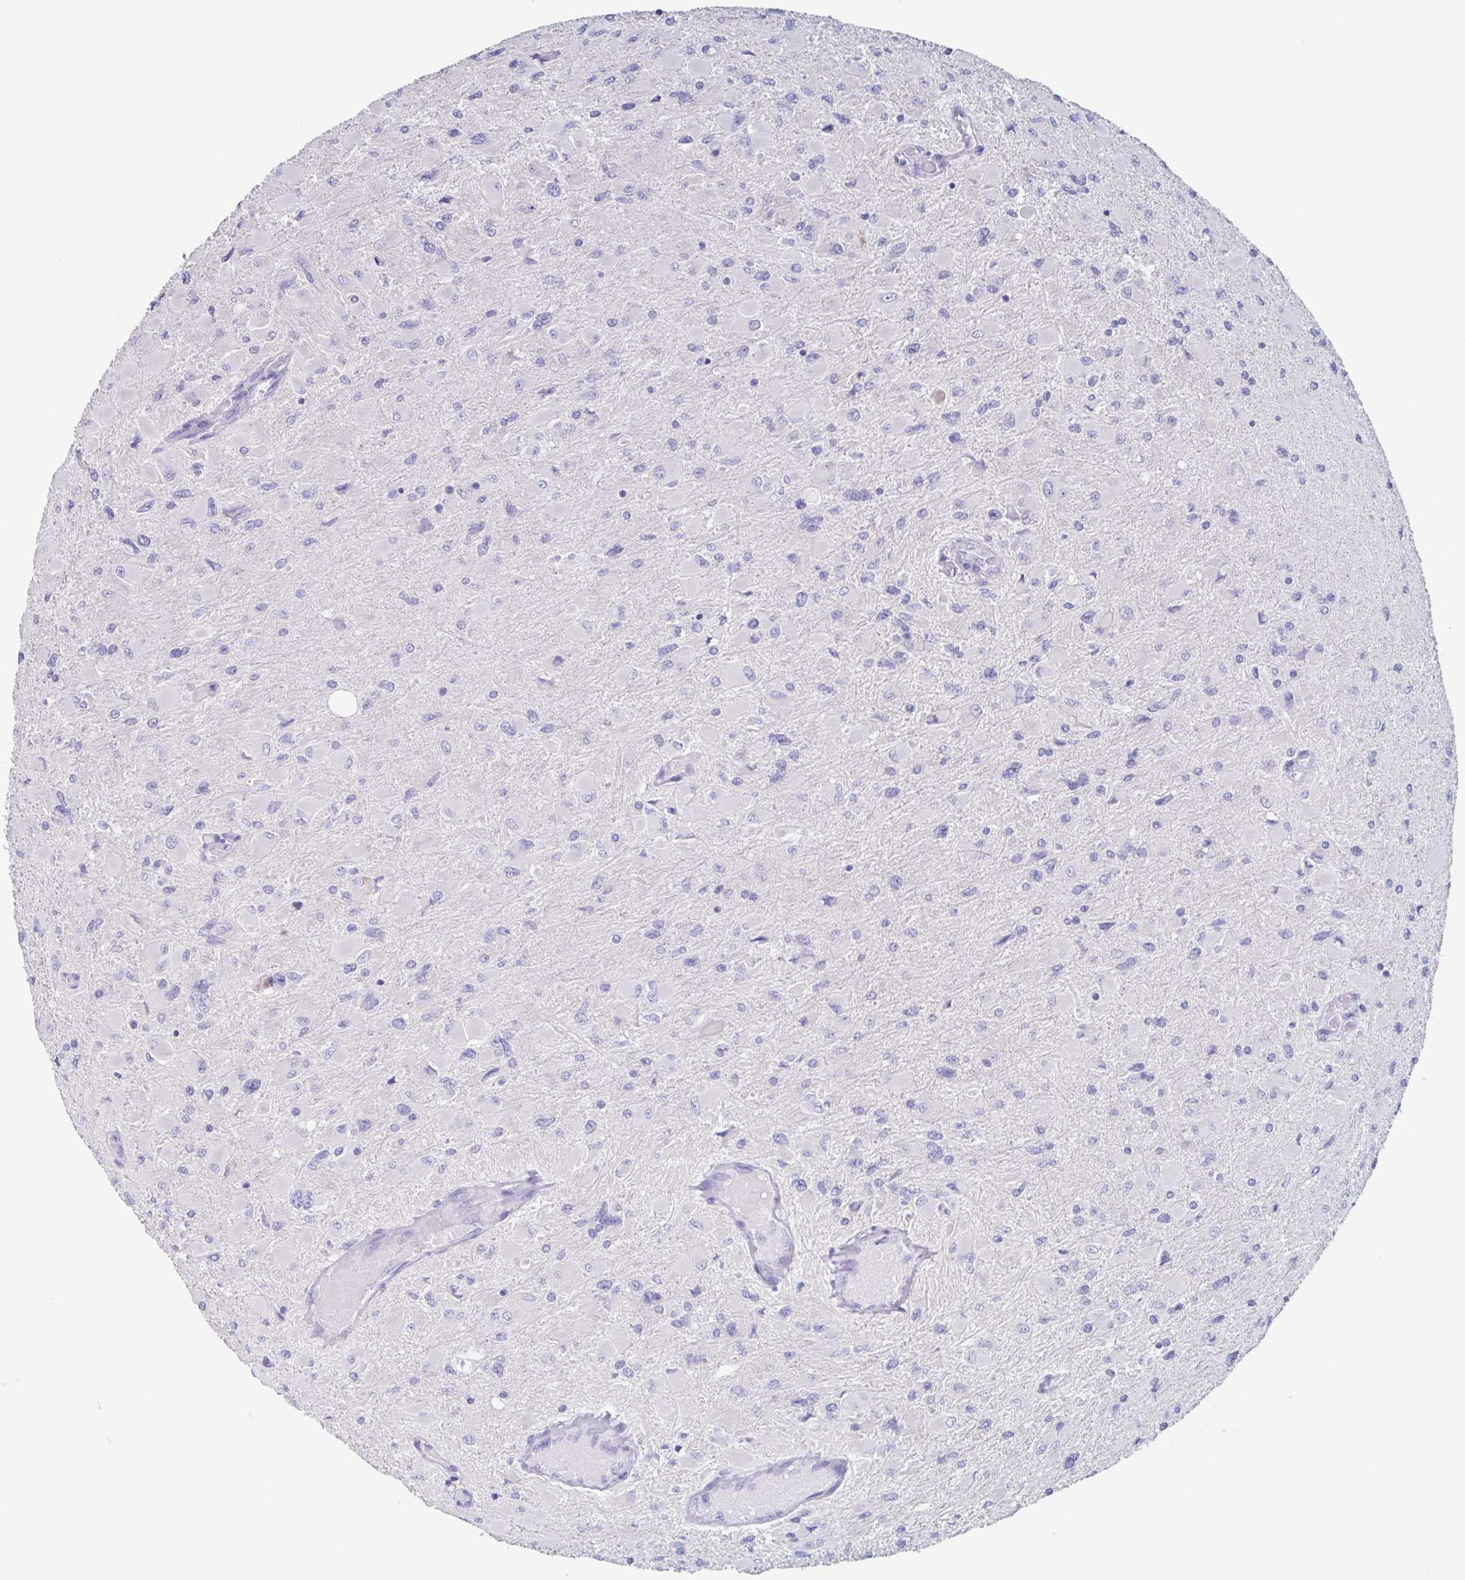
{"staining": {"intensity": "negative", "quantity": "none", "location": "none"}, "tissue": "glioma", "cell_type": "Tumor cells", "image_type": "cancer", "snomed": [{"axis": "morphology", "description": "Glioma, malignant, High grade"}, {"axis": "topography", "description": "Cerebral cortex"}], "caption": "A micrograph of human malignant high-grade glioma is negative for staining in tumor cells.", "gene": "NOXRED1", "patient": {"sex": "female", "age": 36}}